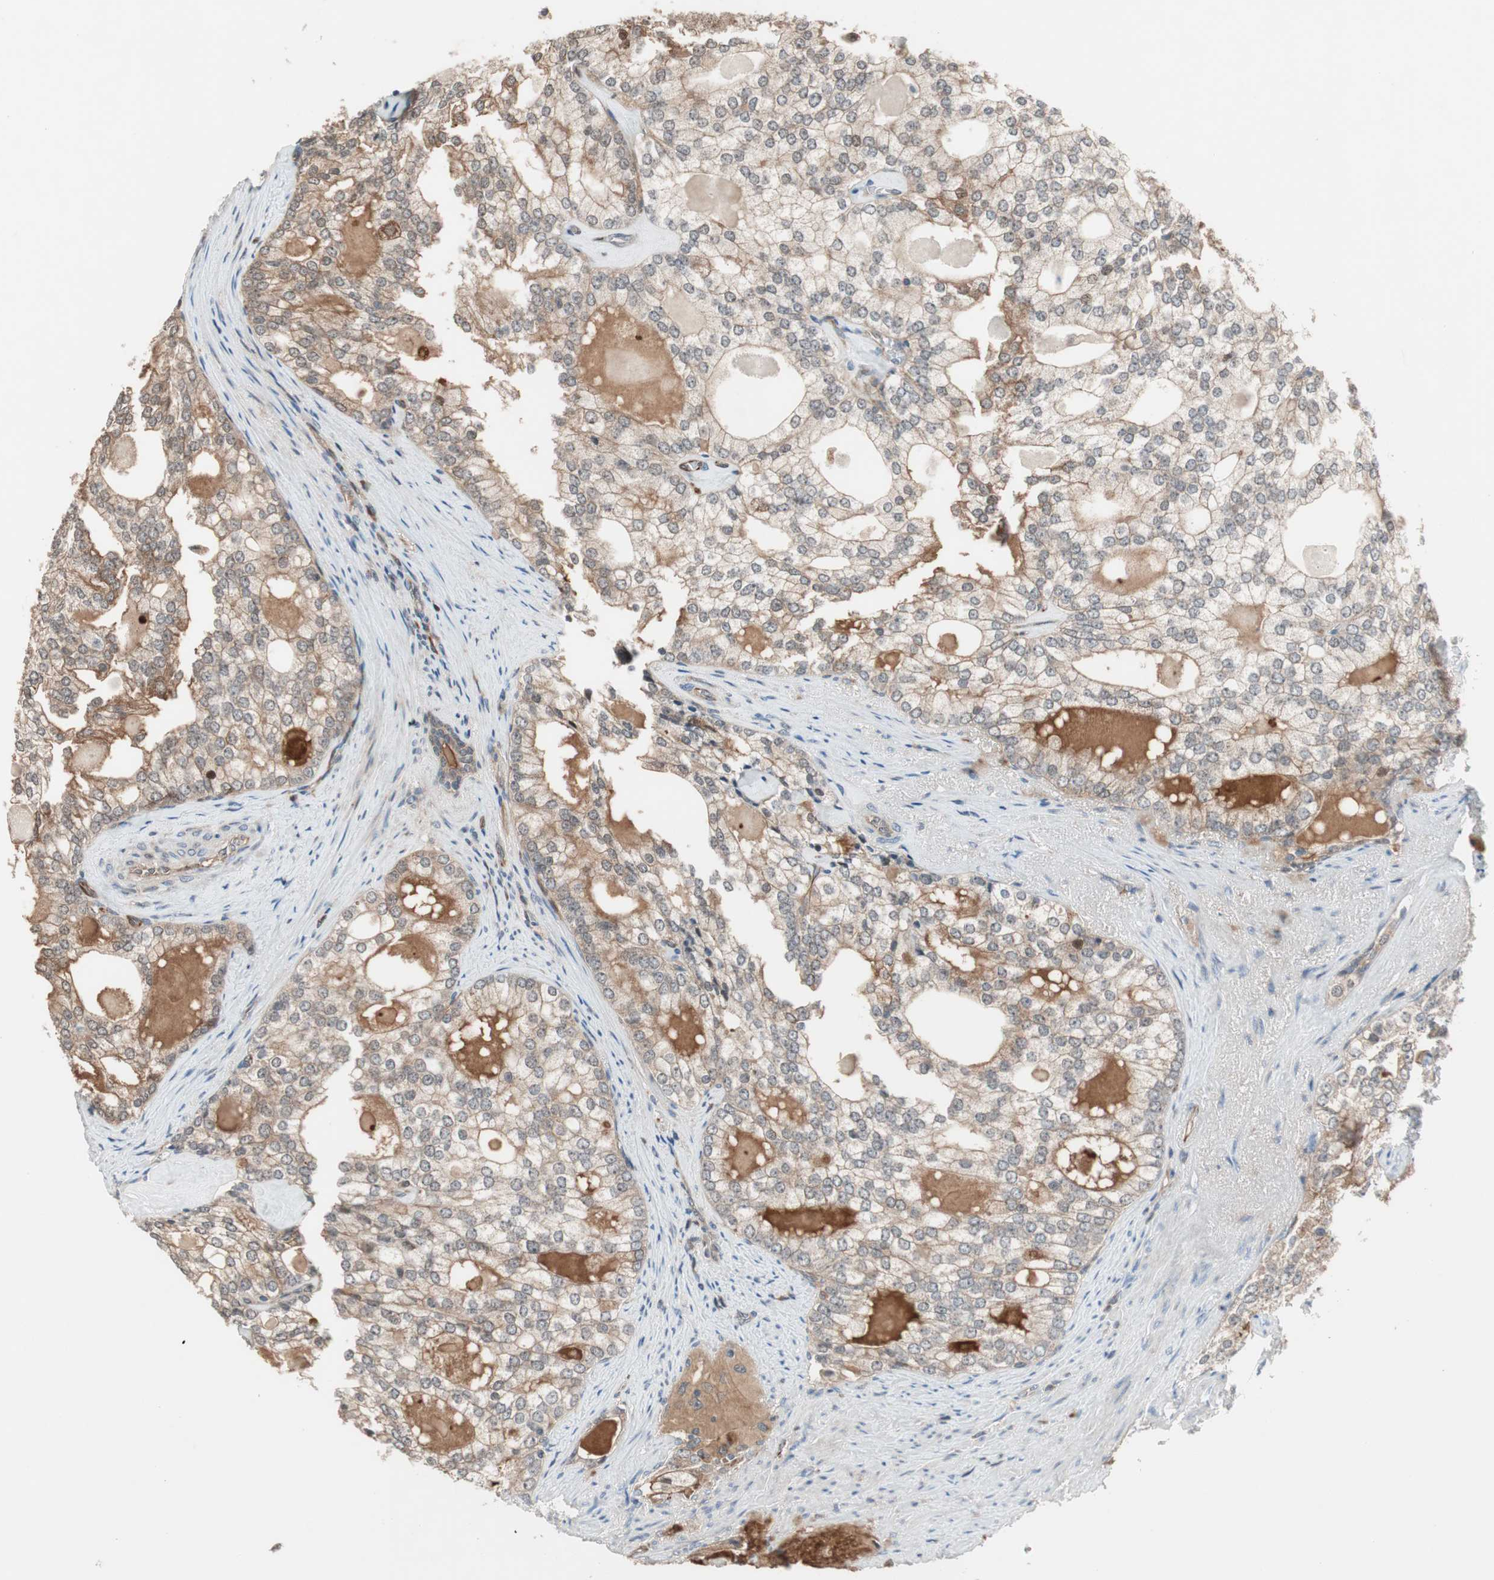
{"staining": {"intensity": "moderate", "quantity": ">75%", "location": "cytoplasmic/membranous"}, "tissue": "prostate cancer", "cell_type": "Tumor cells", "image_type": "cancer", "snomed": [{"axis": "morphology", "description": "Adenocarcinoma, High grade"}, {"axis": "topography", "description": "Prostate"}], "caption": "Protein expression by immunohistochemistry (IHC) shows moderate cytoplasmic/membranous positivity in about >75% of tumor cells in prostate cancer (adenocarcinoma (high-grade)).", "gene": "PIK3R3", "patient": {"sex": "male", "age": 66}}